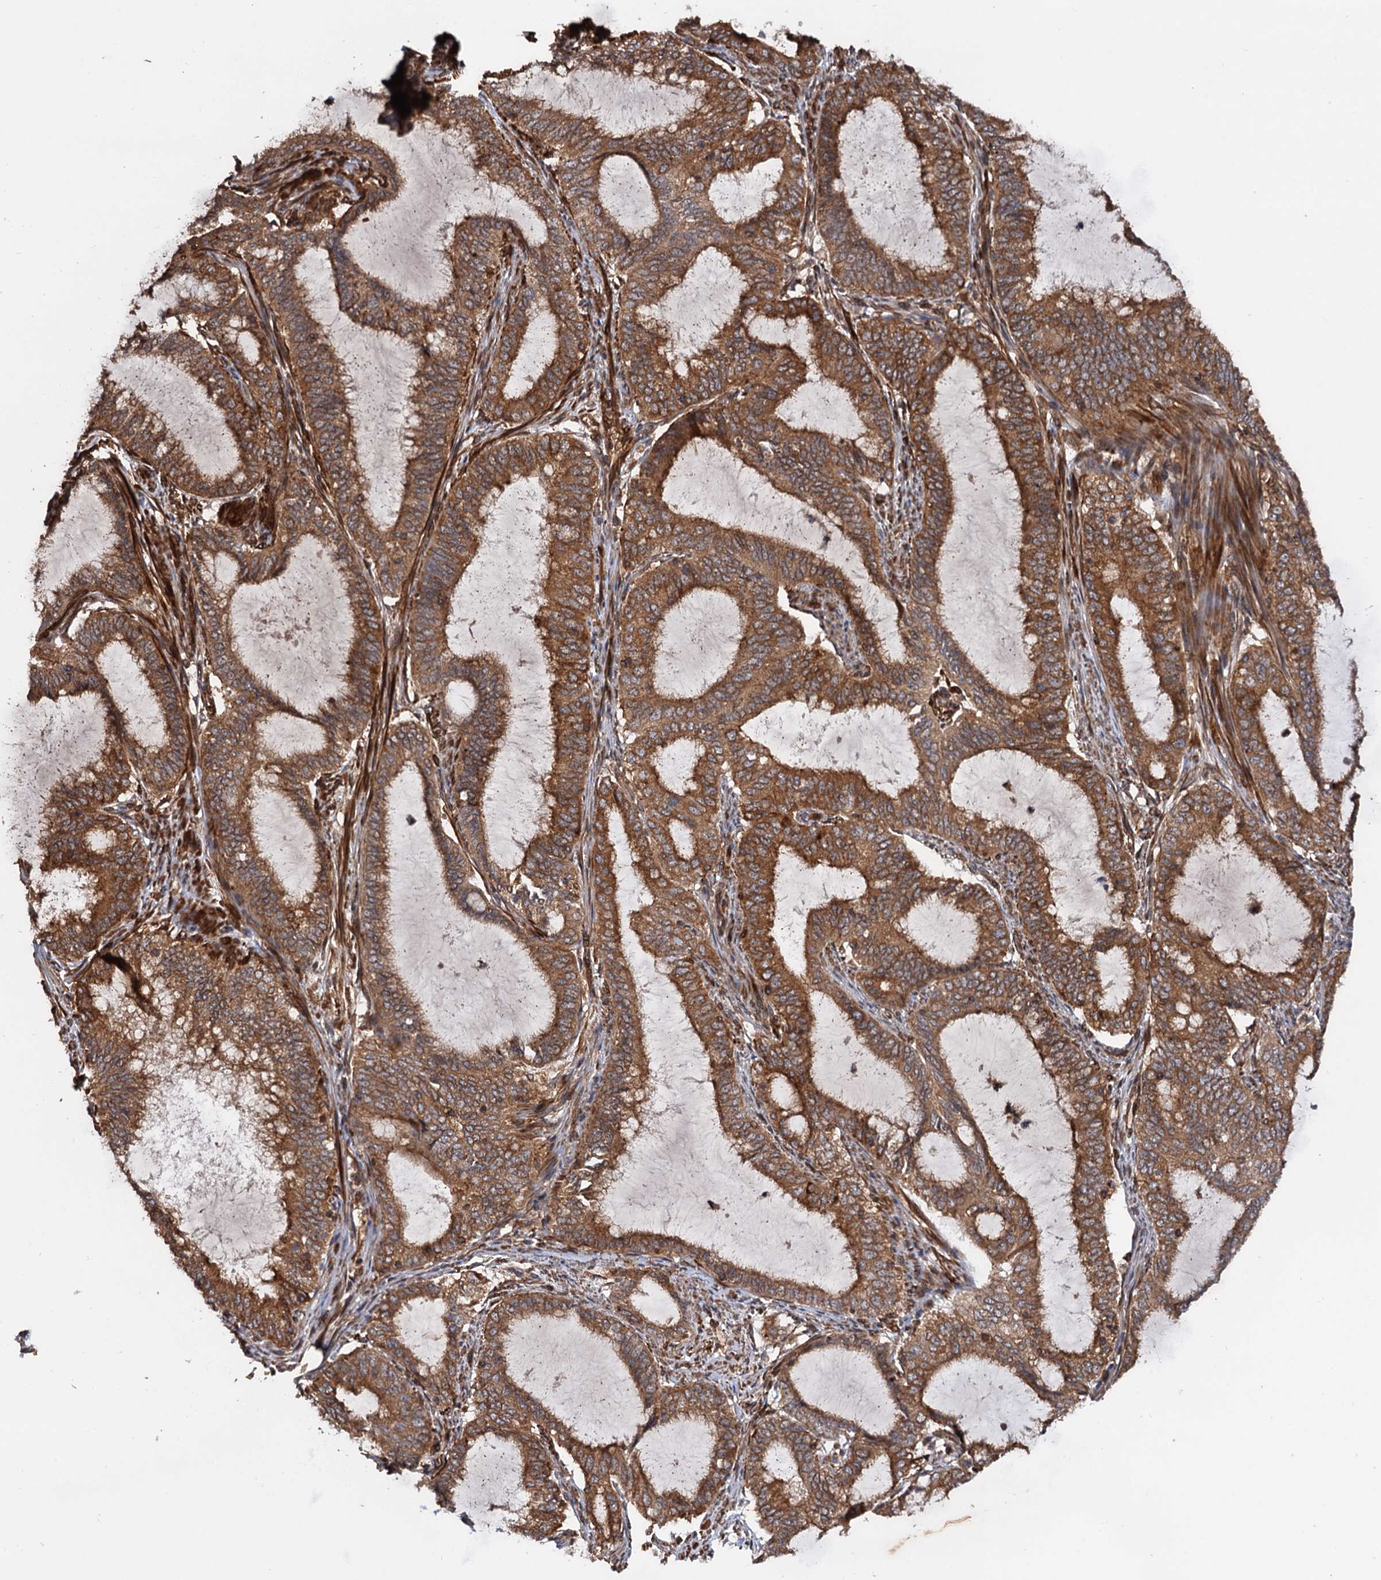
{"staining": {"intensity": "strong", "quantity": ">75%", "location": "cytoplasmic/membranous"}, "tissue": "endometrial cancer", "cell_type": "Tumor cells", "image_type": "cancer", "snomed": [{"axis": "morphology", "description": "Adenocarcinoma, NOS"}, {"axis": "topography", "description": "Endometrium"}], "caption": "Immunohistochemistry of endometrial cancer shows high levels of strong cytoplasmic/membranous staining in approximately >75% of tumor cells. Nuclei are stained in blue.", "gene": "BORA", "patient": {"sex": "female", "age": 51}}